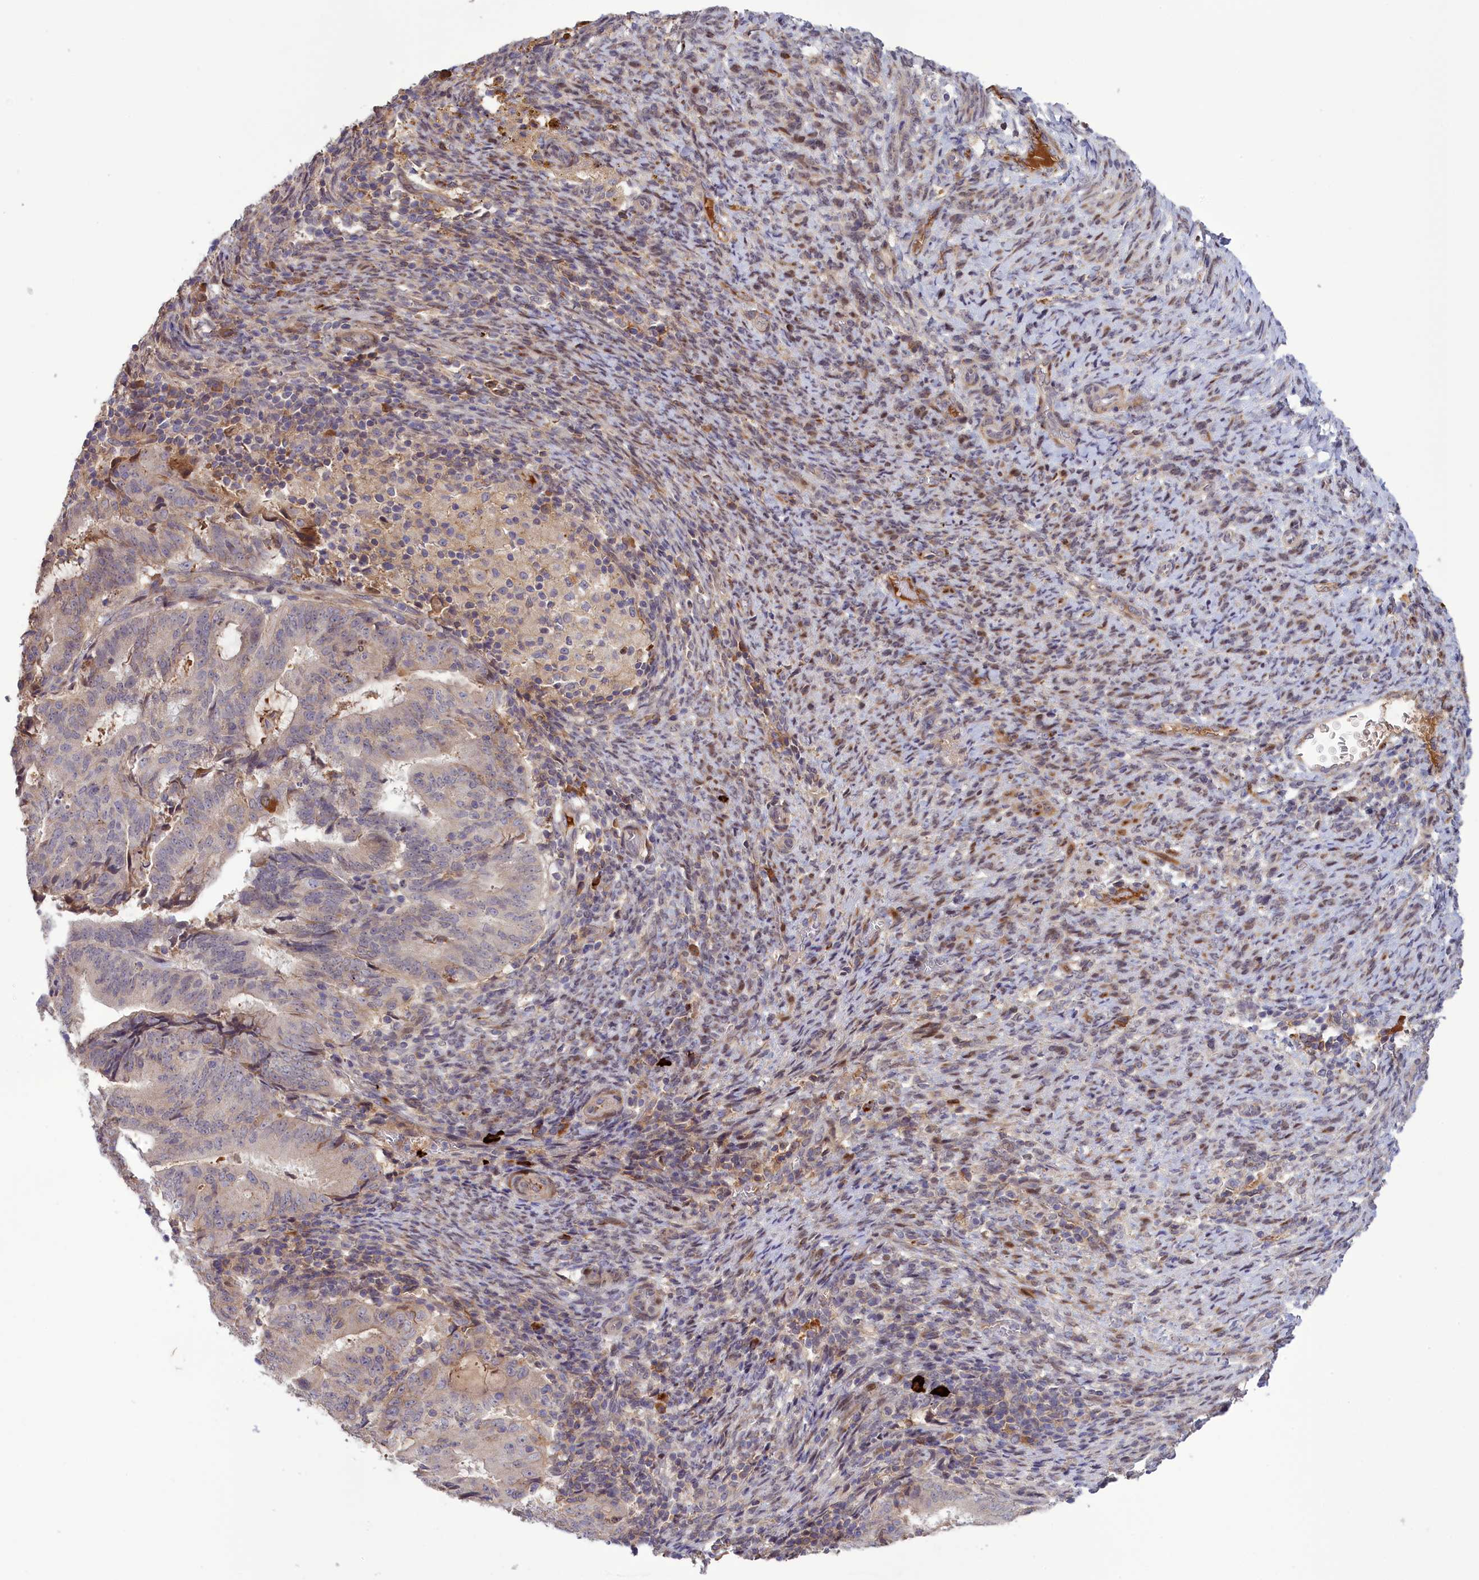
{"staining": {"intensity": "negative", "quantity": "none", "location": "none"}, "tissue": "endometrial cancer", "cell_type": "Tumor cells", "image_type": "cancer", "snomed": [{"axis": "morphology", "description": "Adenocarcinoma, NOS"}, {"axis": "topography", "description": "Endometrium"}], "caption": "This is an IHC histopathology image of human endometrial cancer. There is no expression in tumor cells.", "gene": "RRAD", "patient": {"sex": "female", "age": 70}}